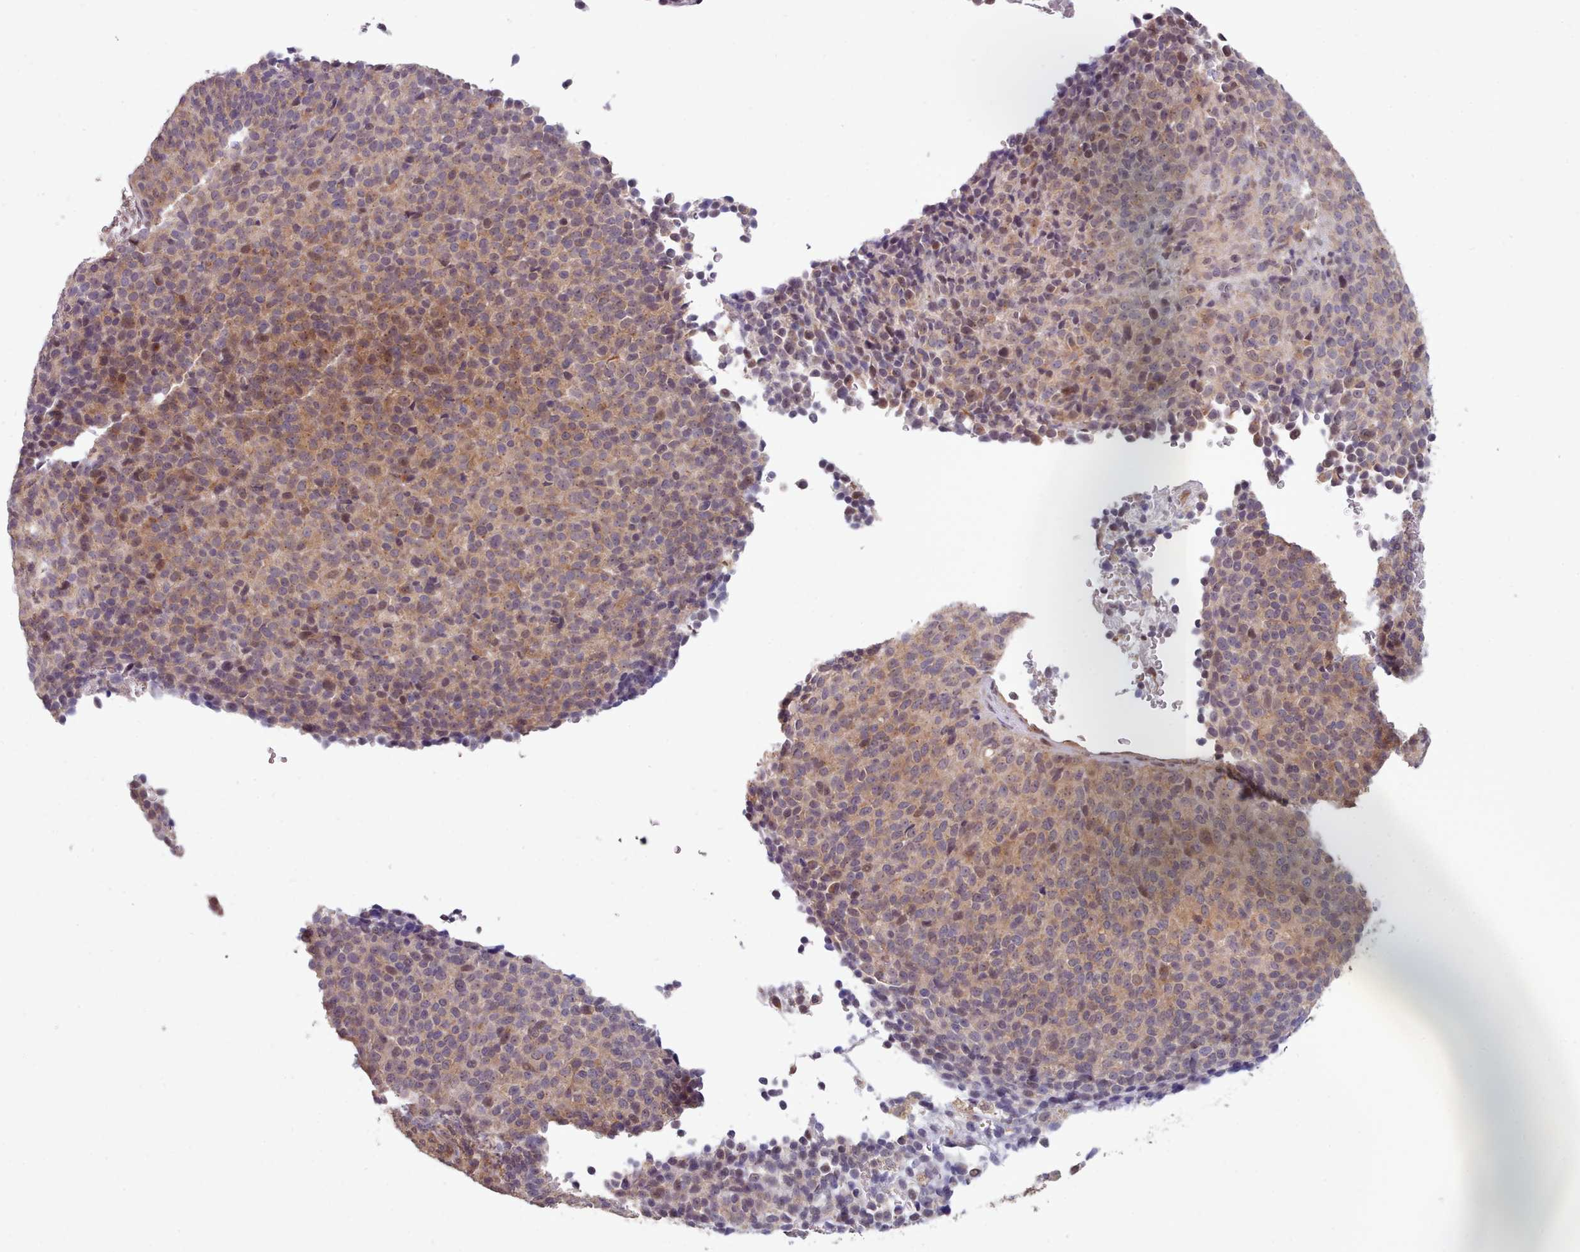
{"staining": {"intensity": "weak", "quantity": "25%-75%", "location": "cytoplasmic/membranous,nuclear"}, "tissue": "melanoma", "cell_type": "Tumor cells", "image_type": "cancer", "snomed": [{"axis": "morphology", "description": "Malignant melanoma, Metastatic site"}, {"axis": "topography", "description": "Brain"}], "caption": "Malignant melanoma (metastatic site) stained with a protein marker reveals weak staining in tumor cells.", "gene": "CES3", "patient": {"sex": "female", "age": 56}}